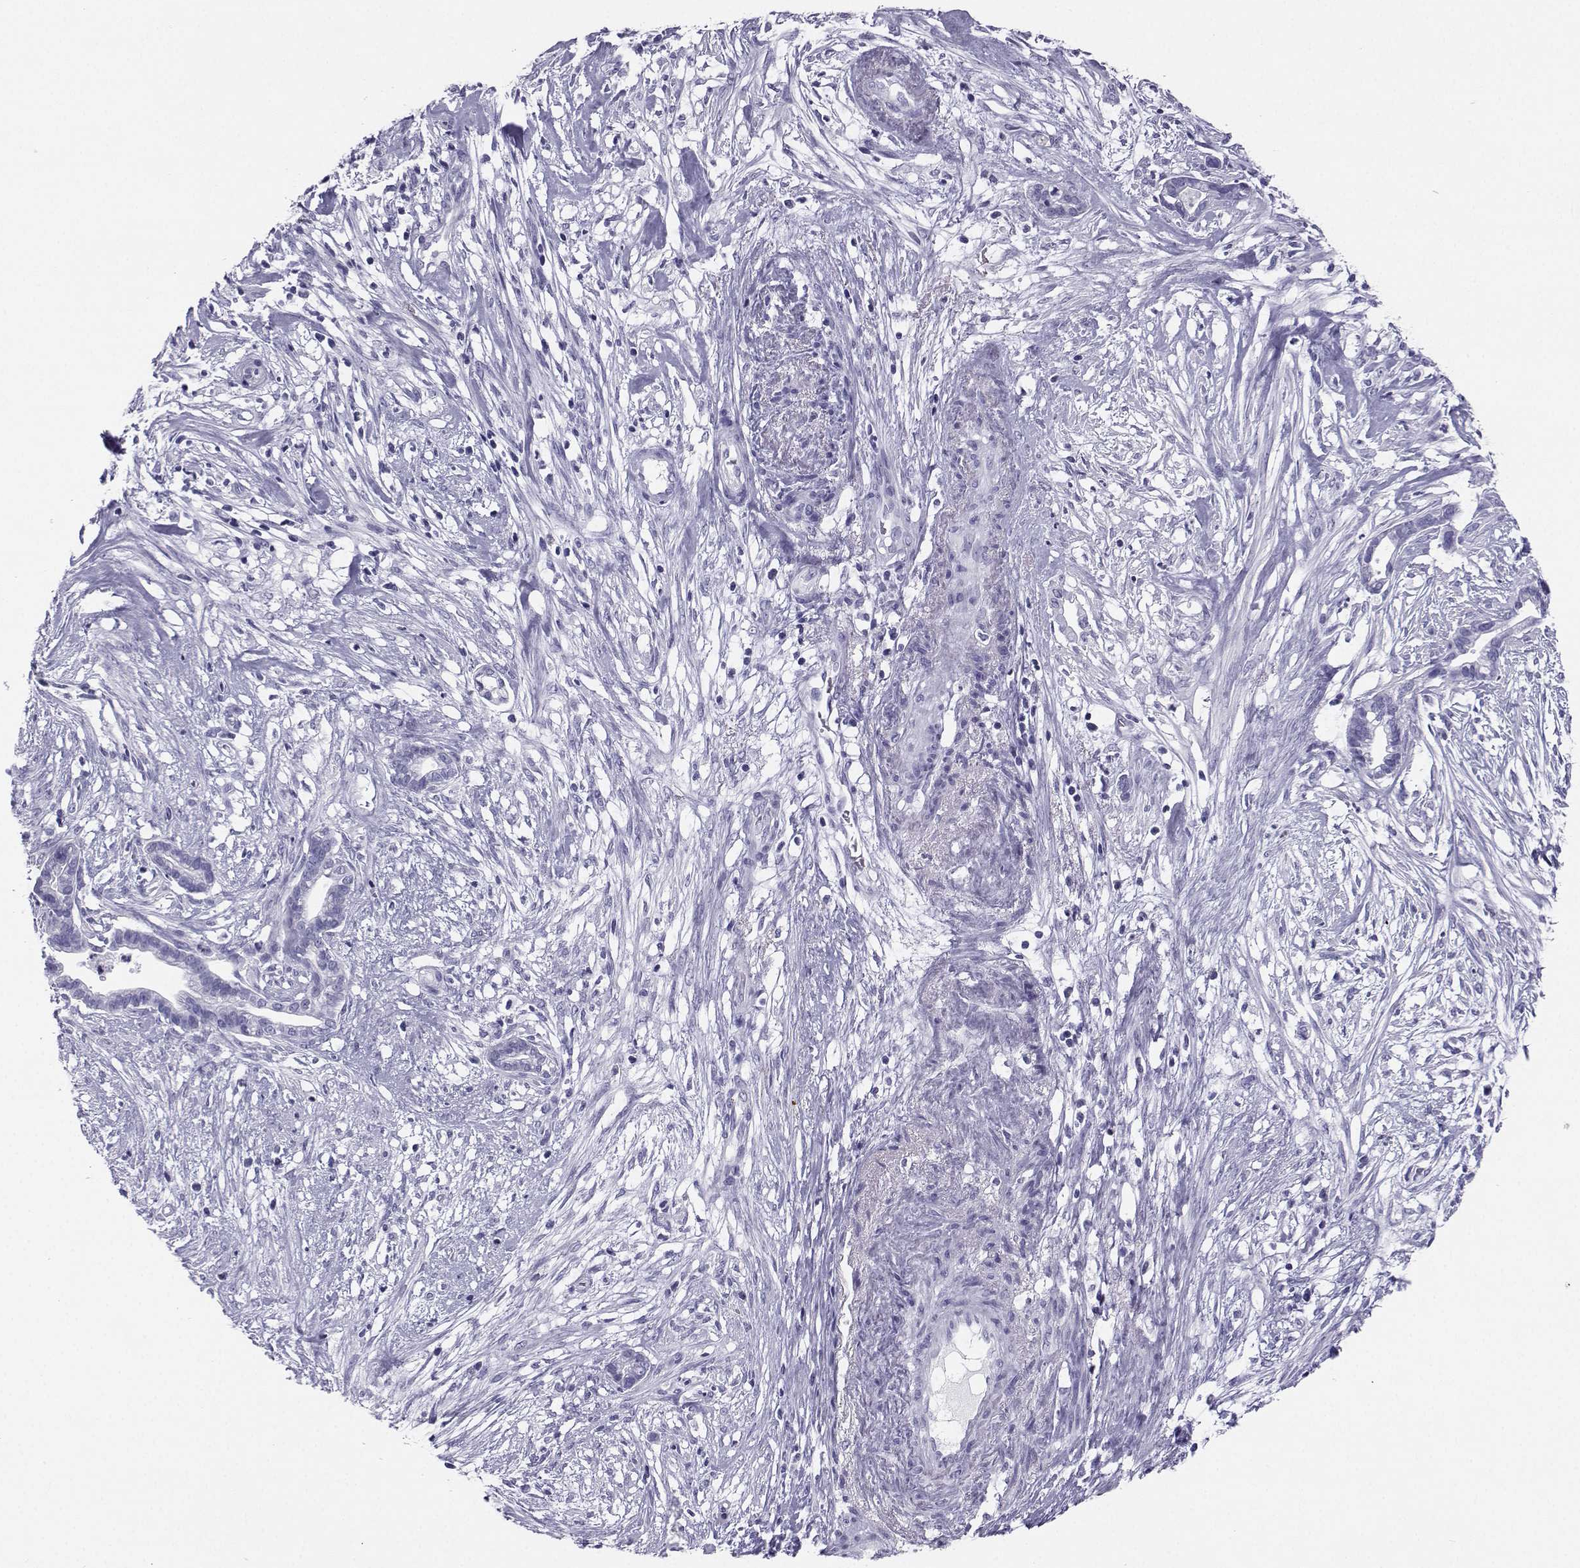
{"staining": {"intensity": "negative", "quantity": "none", "location": "none"}, "tissue": "cervical cancer", "cell_type": "Tumor cells", "image_type": "cancer", "snomed": [{"axis": "morphology", "description": "Adenocarcinoma, NOS"}, {"axis": "topography", "description": "Cervix"}], "caption": "There is no significant expression in tumor cells of cervical cancer (adenocarcinoma).", "gene": "SST", "patient": {"sex": "female", "age": 62}}